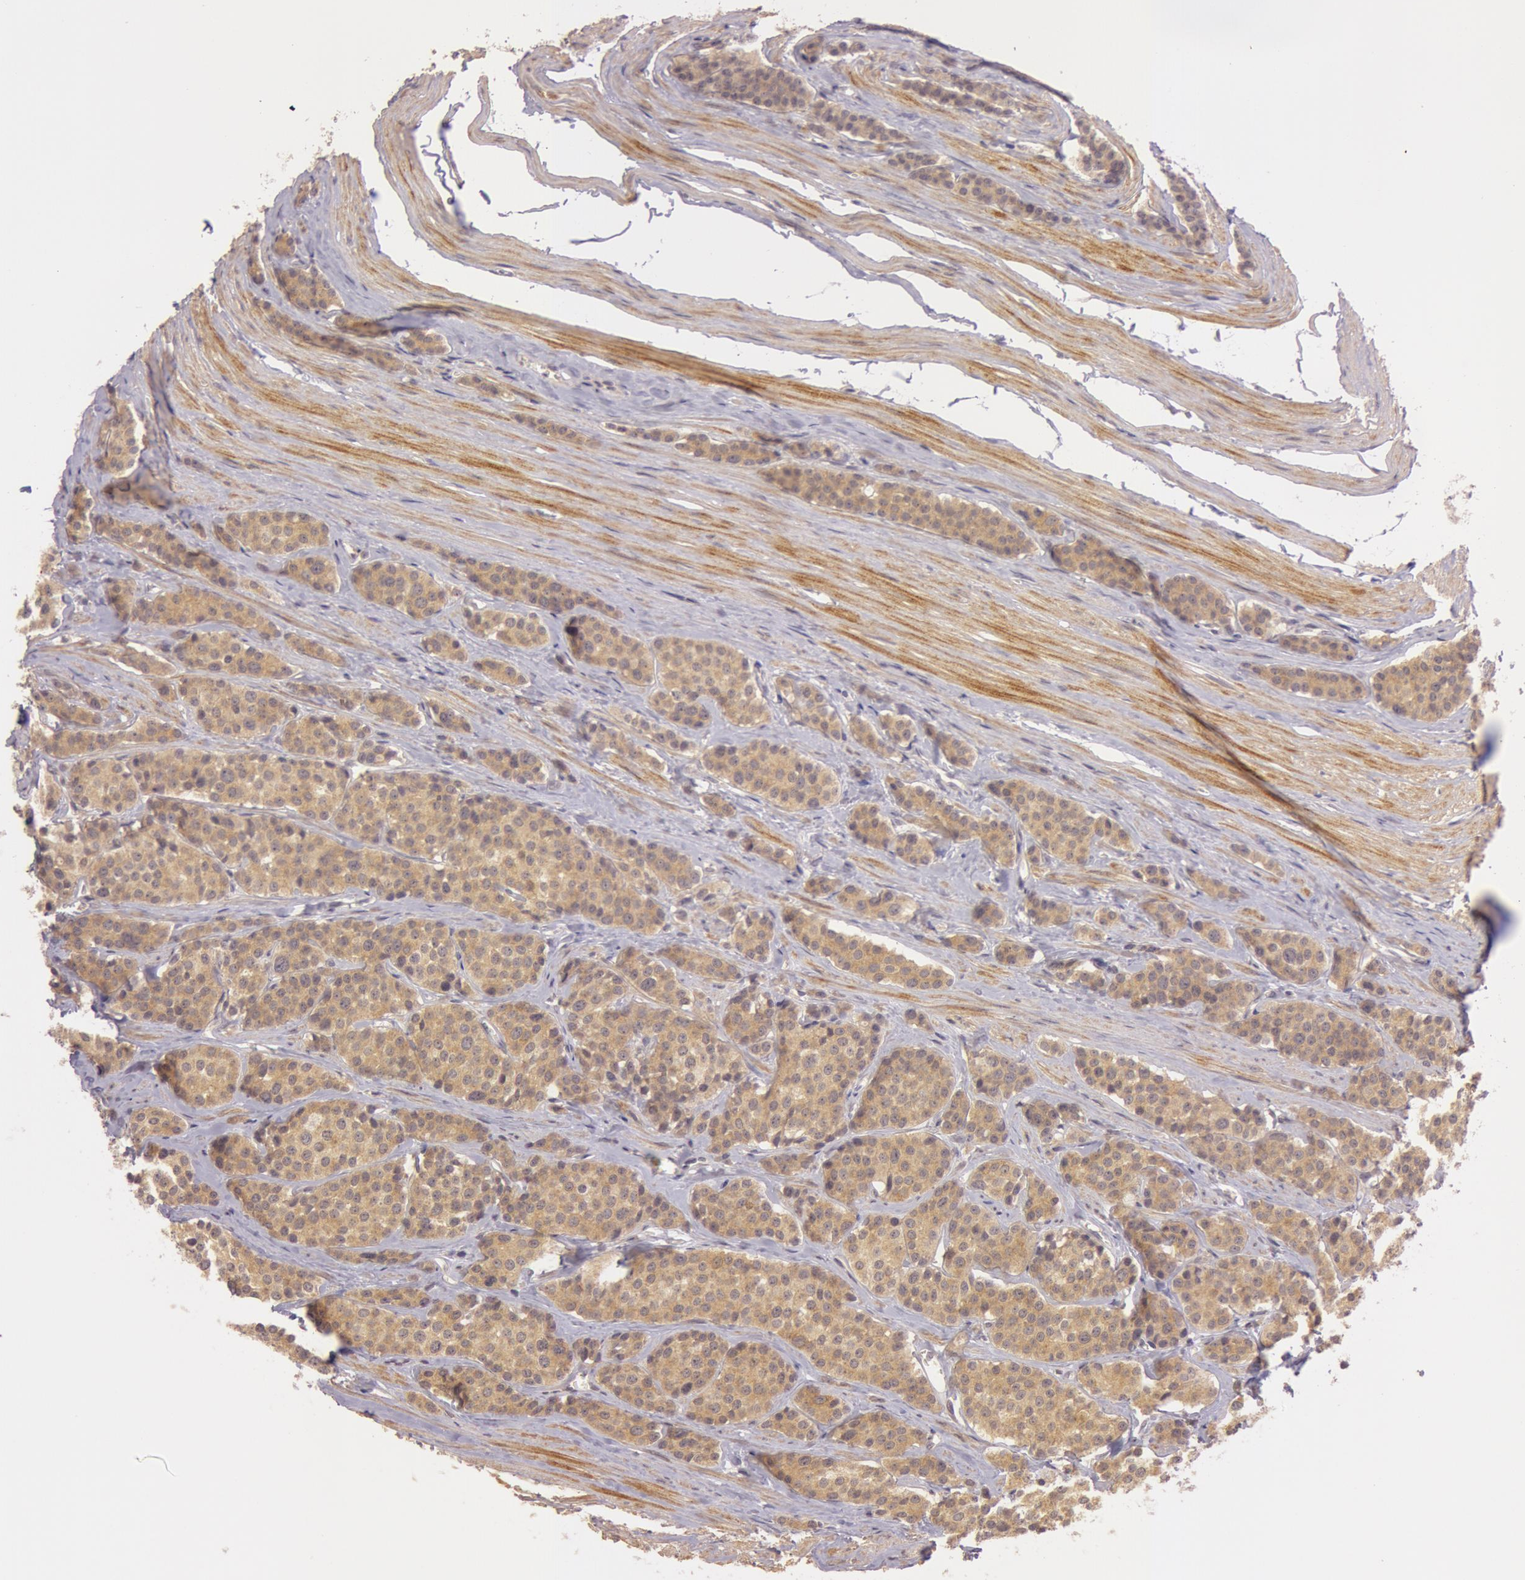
{"staining": {"intensity": "moderate", "quantity": ">75%", "location": "cytoplasmic/membranous"}, "tissue": "carcinoid", "cell_type": "Tumor cells", "image_type": "cancer", "snomed": [{"axis": "morphology", "description": "Carcinoid, malignant, NOS"}, {"axis": "topography", "description": "Small intestine"}], "caption": "Immunohistochemical staining of human carcinoid (malignant) shows medium levels of moderate cytoplasmic/membranous positivity in approximately >75% of tumor cells. (DAB = brown stain, brightfield microscopy at high magnification).", "gene": "ATG2B", "patient": {"sex": "male", "age": 60}}